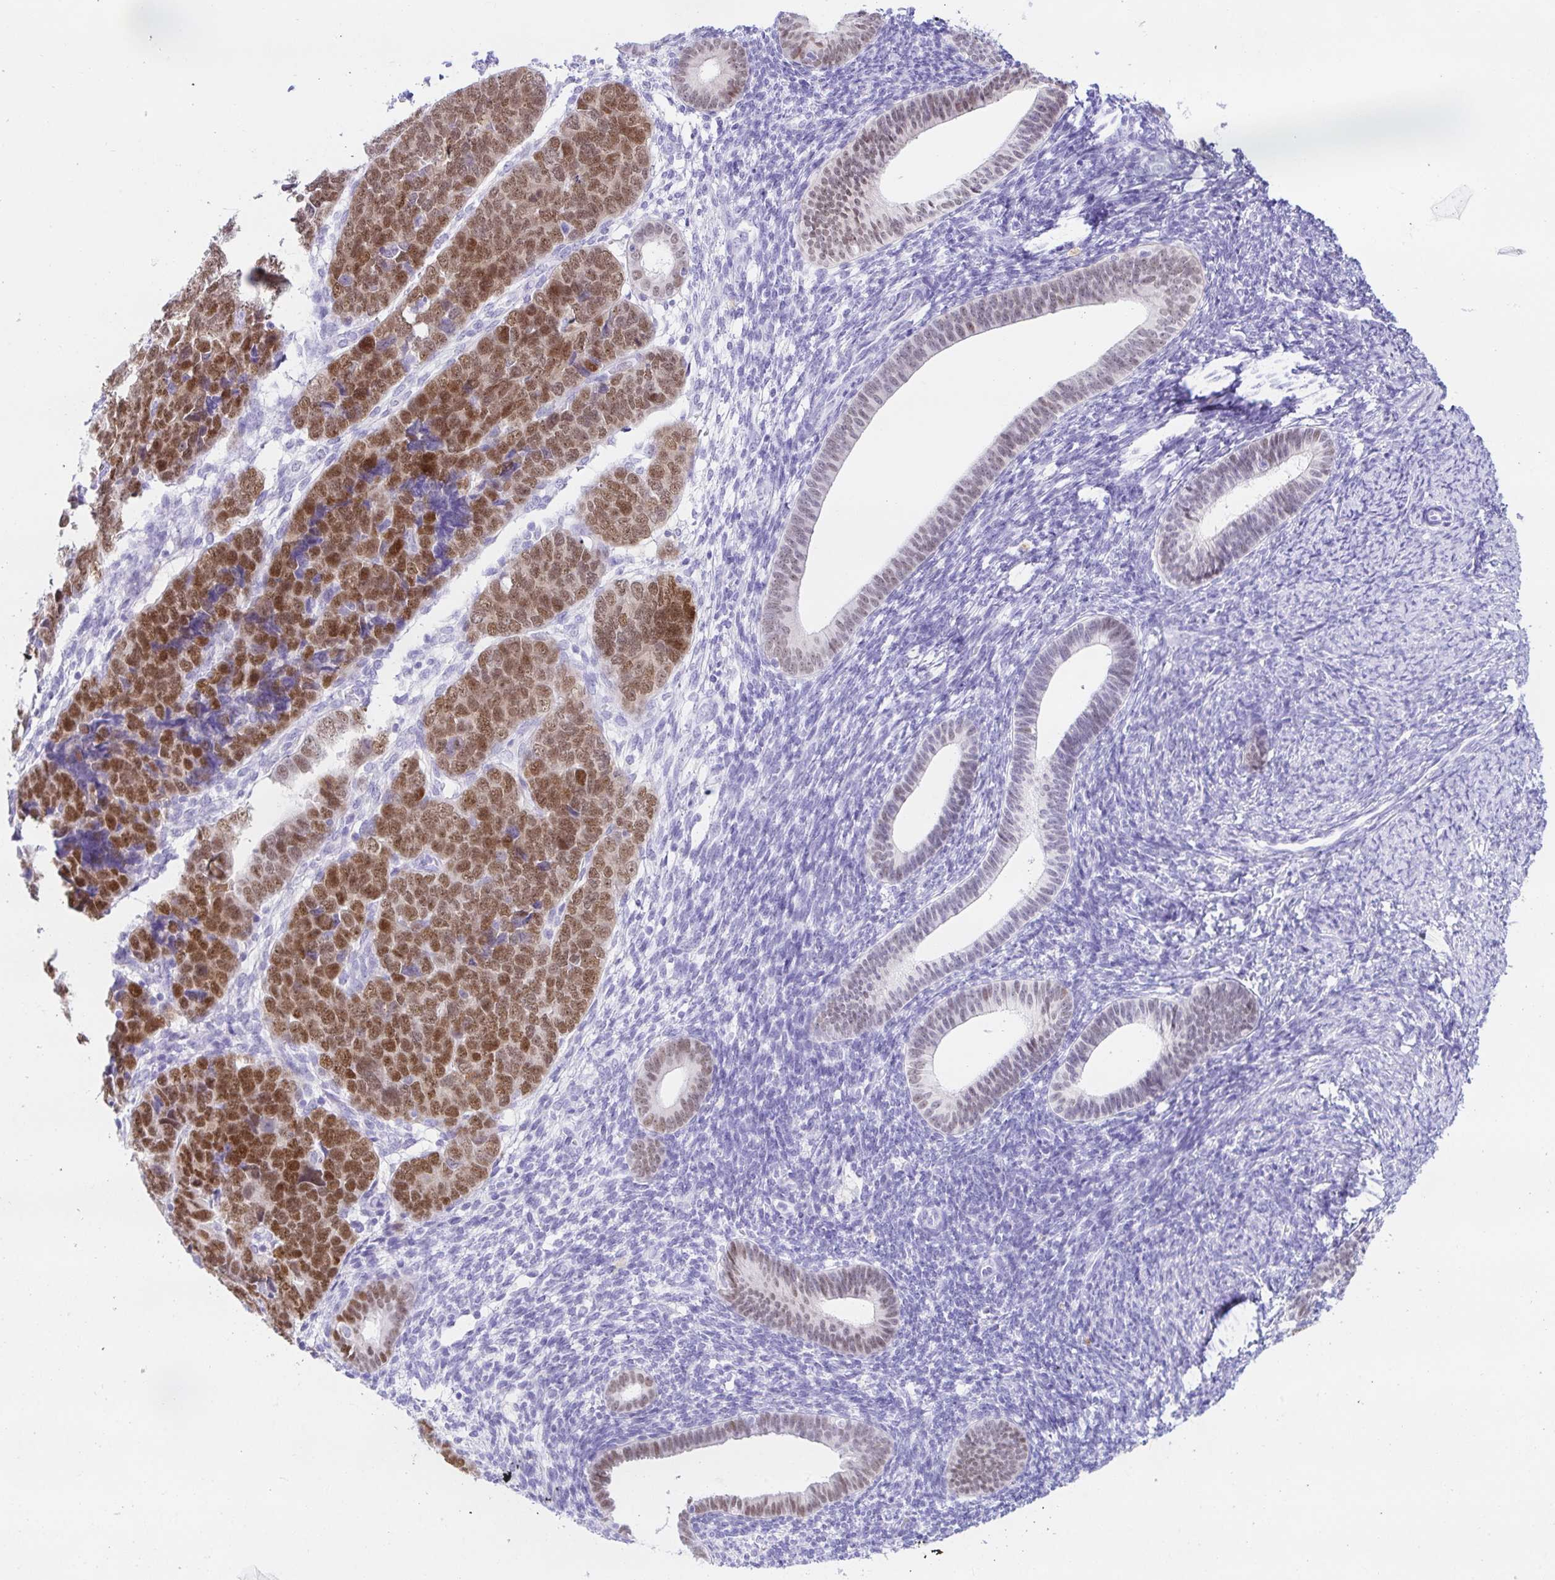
{"staining": {"intensity": "moderate", "quantity": ">75%", "location": "nuclear"}, "tissue": "endometrial cancer", "cell_type": "Tumor cells", "image_type": "cancer", "snomed": [{"axis": "morphology", "description": "Adenocarcinoma, NOS"}, {"axis": "topography", "description": "Endometrium"}], "caption": "Tumor cells reveal medium levels of moderate nuclear staining in about >75% of cells in human endometrial cancer (adenocarcinoma). The protein is shown in brown color, while the nuclei are stained blue.", "gene": "PAX8", "patient": {"sex": "female", "age": 82}}